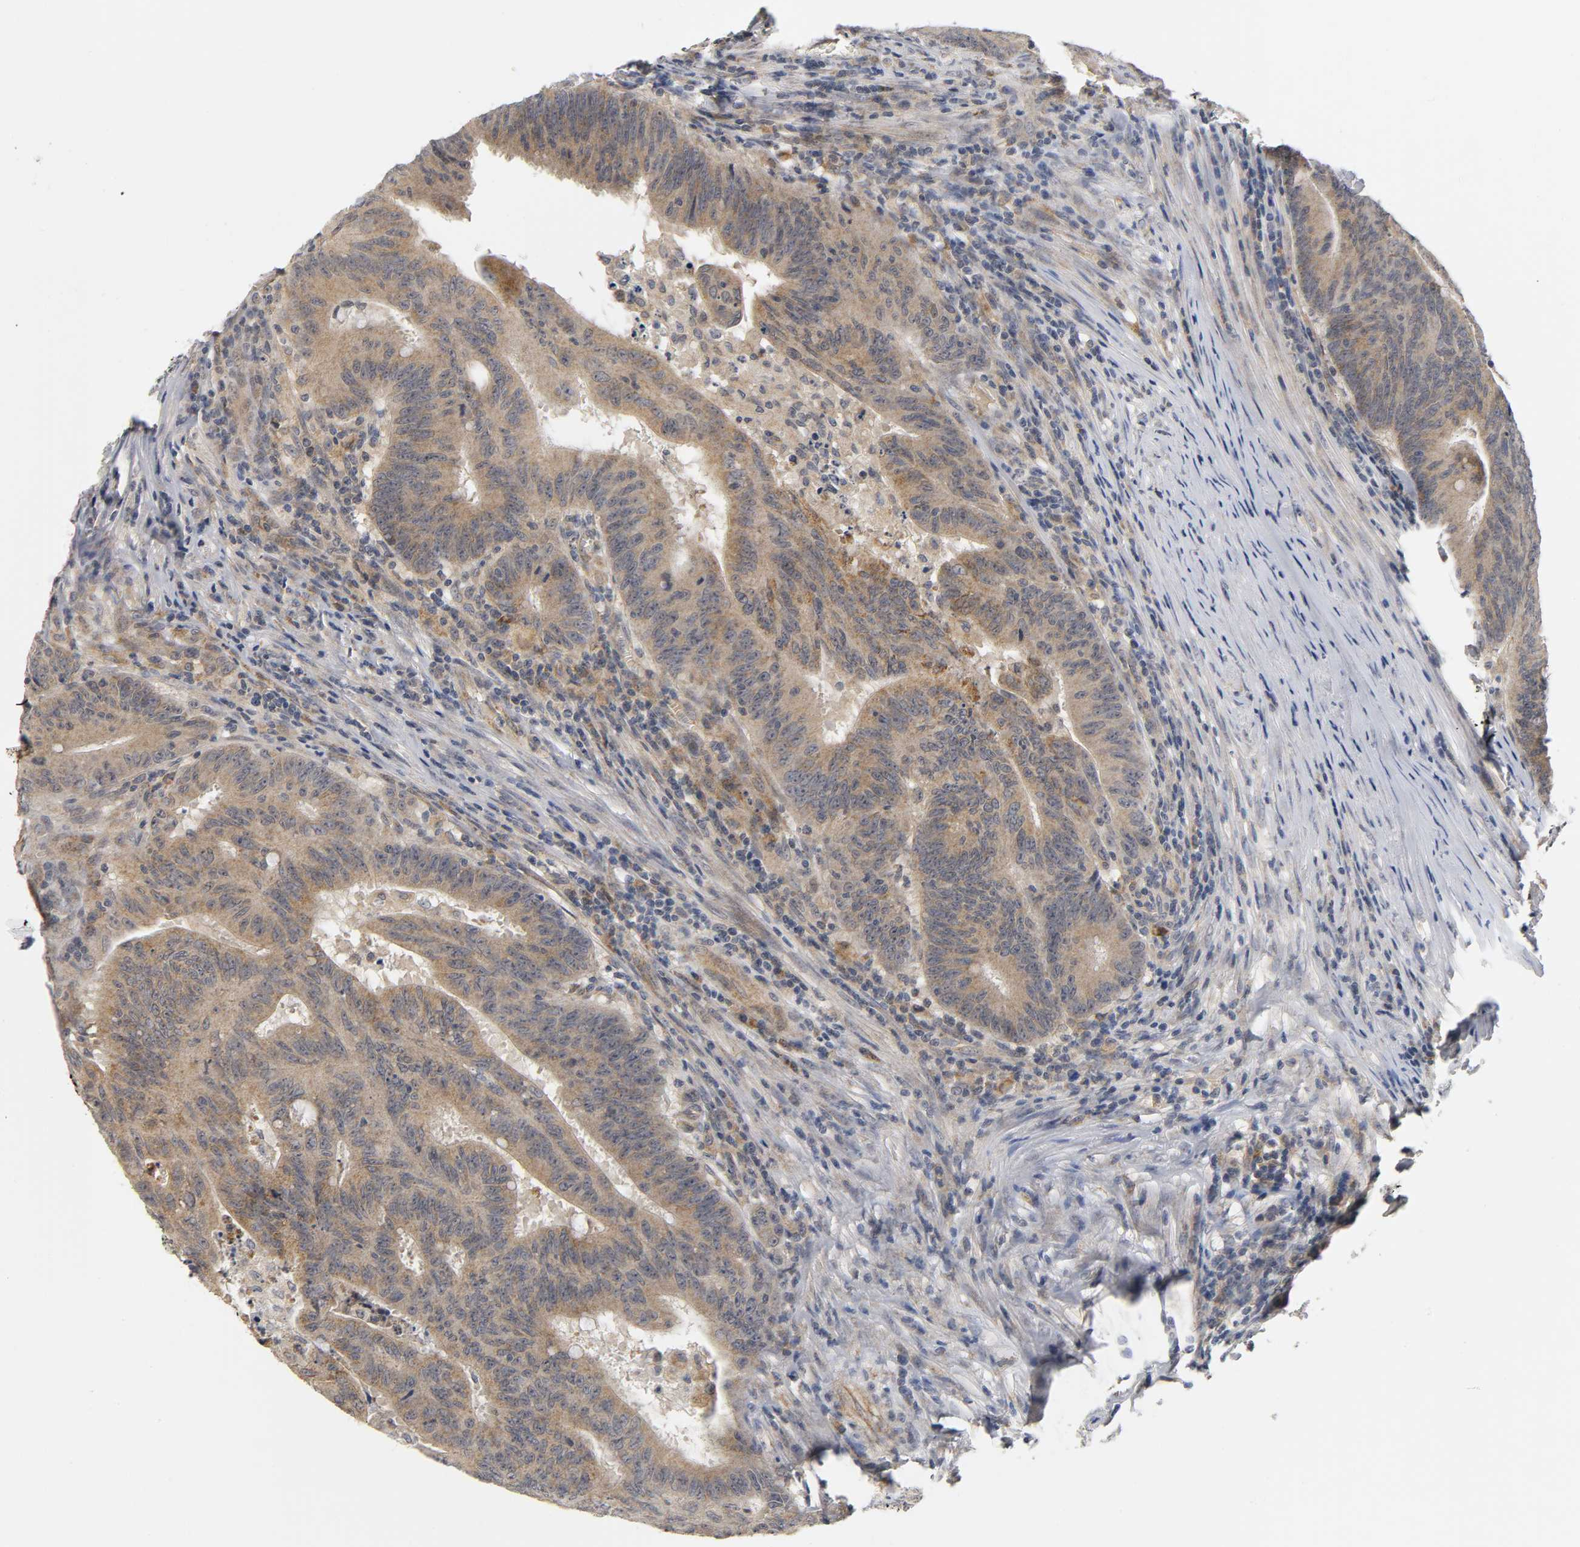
{"staining": {"intensity": "moderate", "quantity": ">75%", "location": "cytoplasmic/membranous"}, "tissue": "colorectal cancer", "cell_type": "Tumor cells", "image_type": "cancer", "snomed": [{"axis": "morphology", "description": "Adenocarcinoma, NOS"}, {"axis": "topography", "description": "Colon"}], "caption": "Colorectal cancer stained for a protein (brown) shows moderate cytoplasmic/membranous positive expression in approximately >75% of tumor cells.", "gene": "NRP1", "patient": {"sex": "male", "age": 45}}